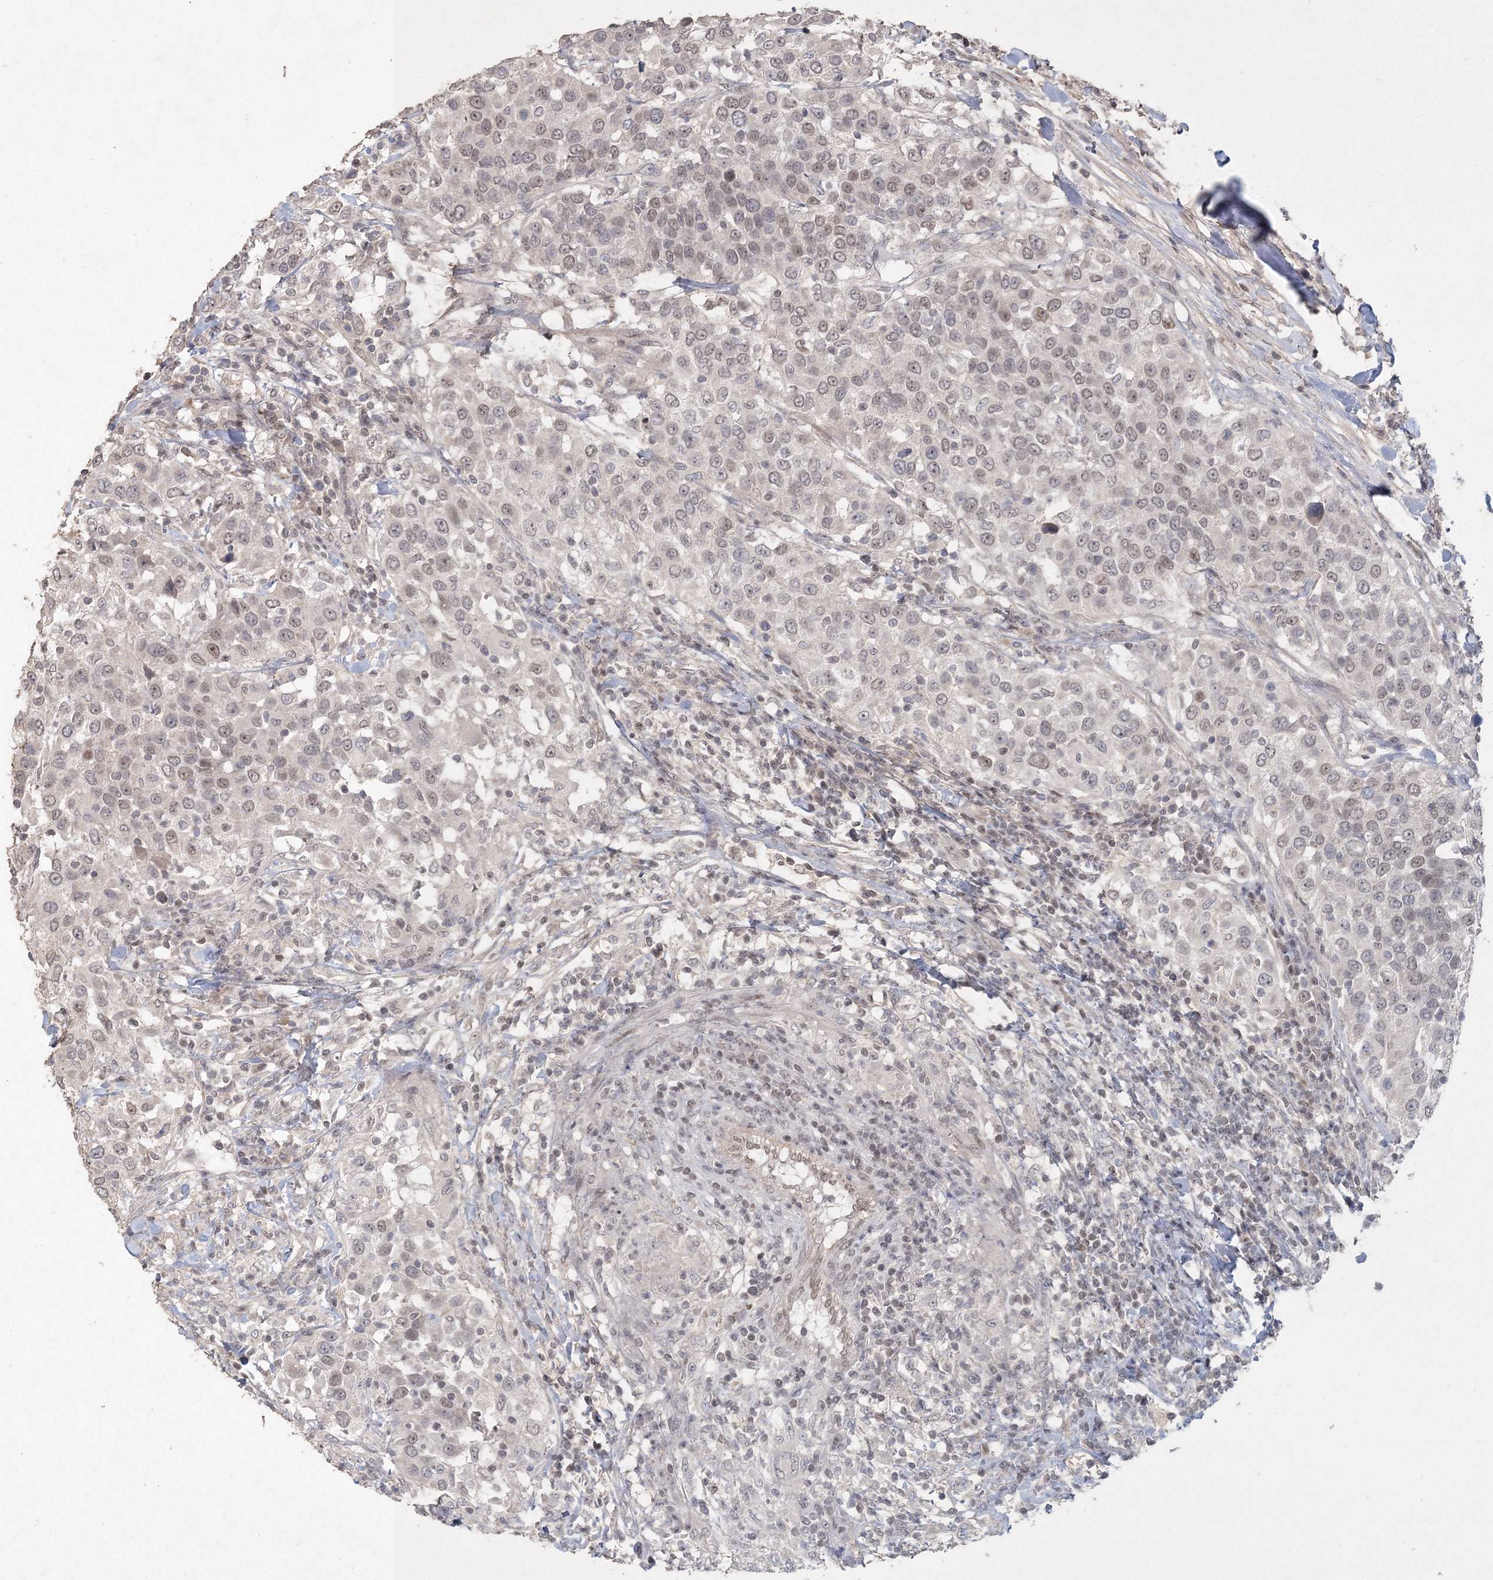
{"staining": {"intensity": "weak", "quantity": "<25%", "location": "nuclear"}, "tissue": "urothelial cancer", "cell_type": "Tumor cells", "image_type": "cancer", "snomed": [{"axis": "morphology", "description": "Urothelial carcinoma, High grade"}, {"axis": "topography", "description": "Urinary bladder"}], "caption": "This is an IHC image of urothelial cancer. There is no expression in tumor cells.", "gene": "UIMC1", "patient": {"sex": "female", "age": 80}}